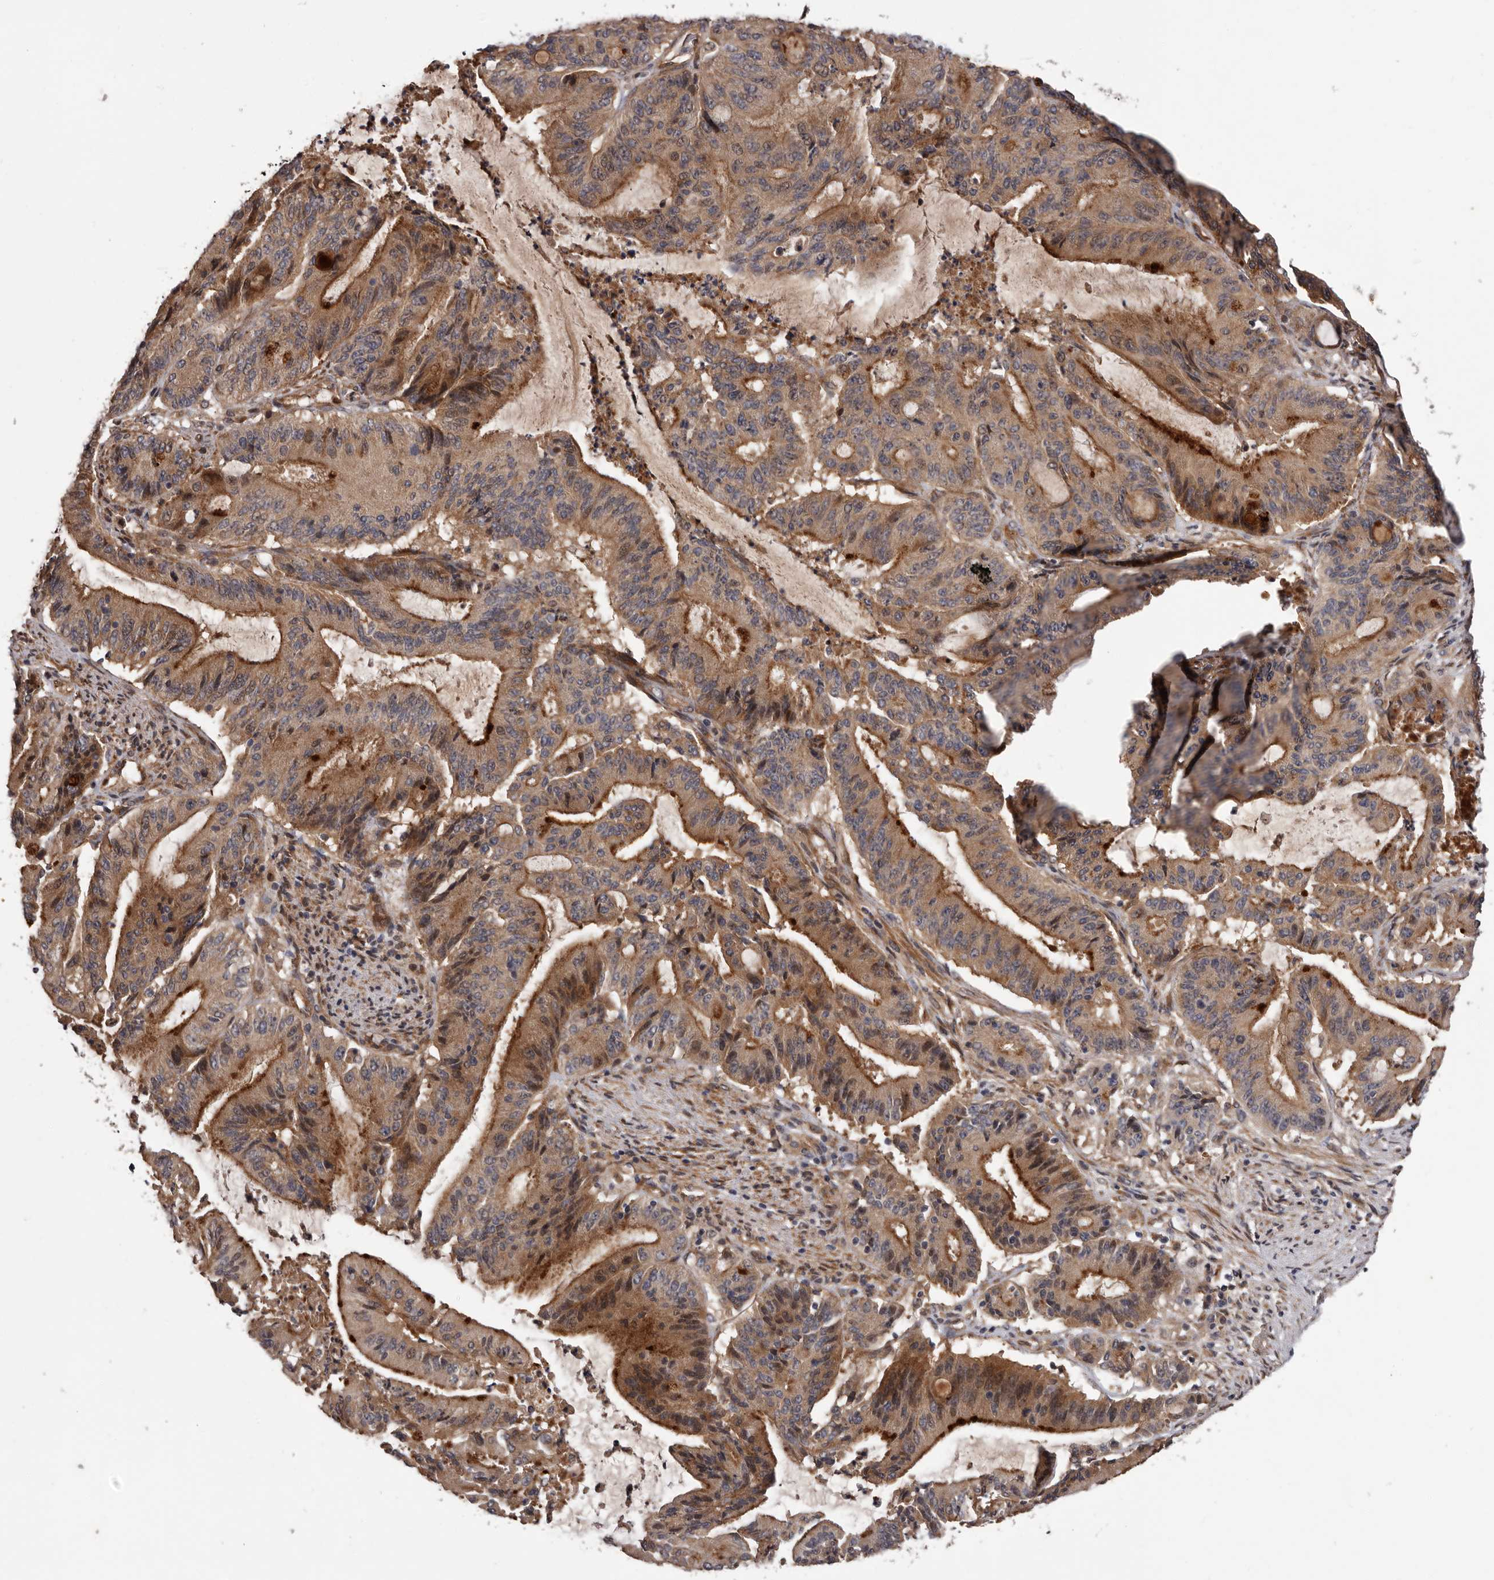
{"staining": {"intensity": "moderate", "quantity": ">75%", "location": "cytoplasmic/membranous"}, "tissue": "liver cancer", "cell_type": "Tumor cells", "image_type": "cancer", "snomed": [{"axis": "morphology", "description": "Normal tissue, NOS"}, {"axis": "morphology", "description": "Cholangiocarcinoma"}, {"axis": "topography", "description": "Liver"}, {"axis": "topography", "description": "Peripheral nerve tissue"}], "caption": "Human liver cancer (cholangiocarcinoma) stained with a protein marker demonstrates moderate staining in tumor cells.", "gene": "PRKD1", "patient": {"sex": "female", "age": 73}}